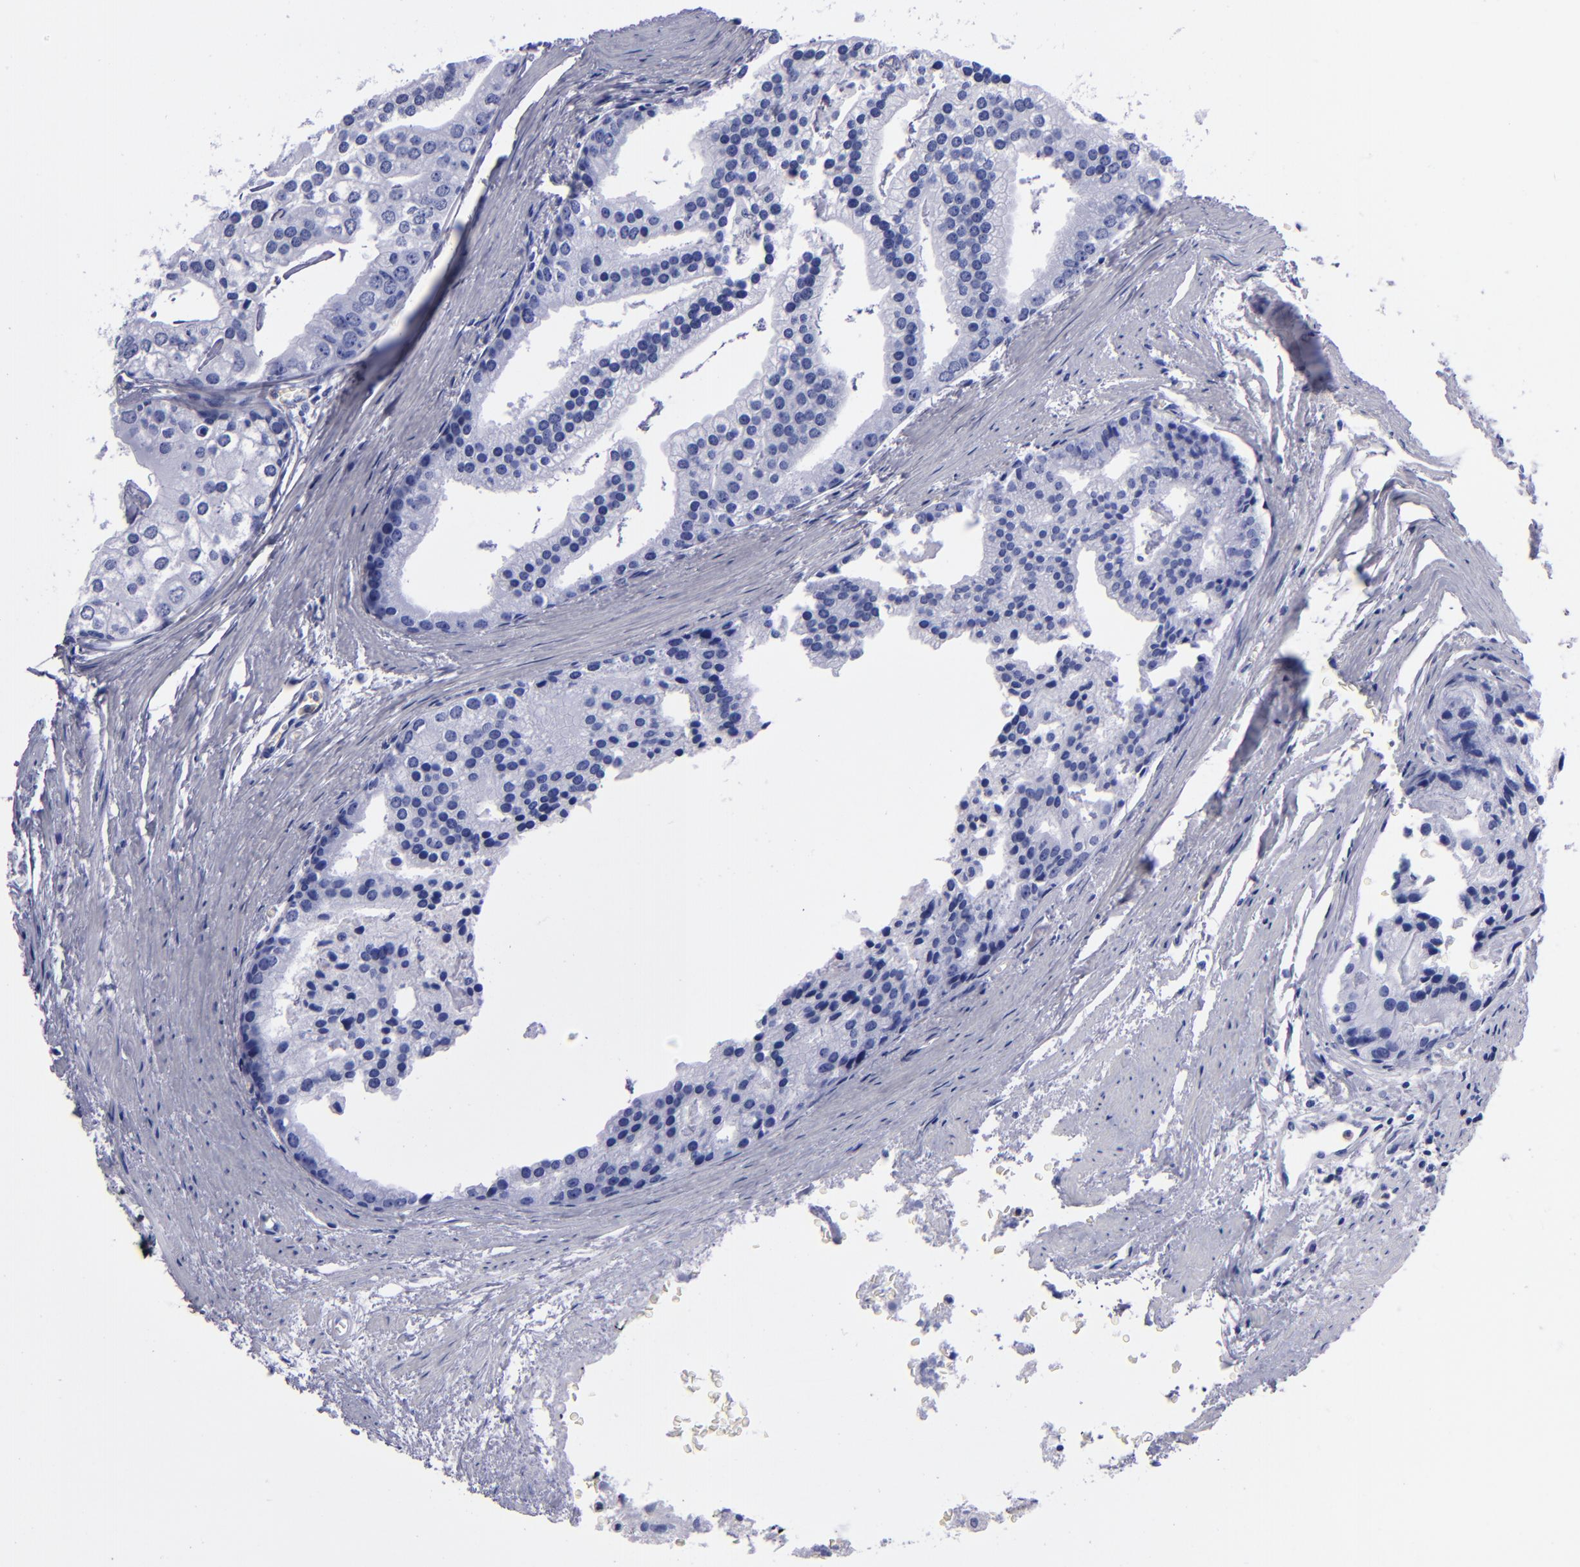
{"staining": {"intensity": "negative", "quantity": "none", "location": "none"}, "tissue": "prostate cancer", "cell_type": "Tumor cells", "image_type": "cancer", "snomed": [{"axis": "morphology", "description": "Adenocarcinoma, High grade"}, {"axis": "topography", "description": "Prostate"}], "caption": "Tumor cells show no significant expression in prostate cancer.", "gene": "CR1", "patient": {"sex": "male", "age": 56}}